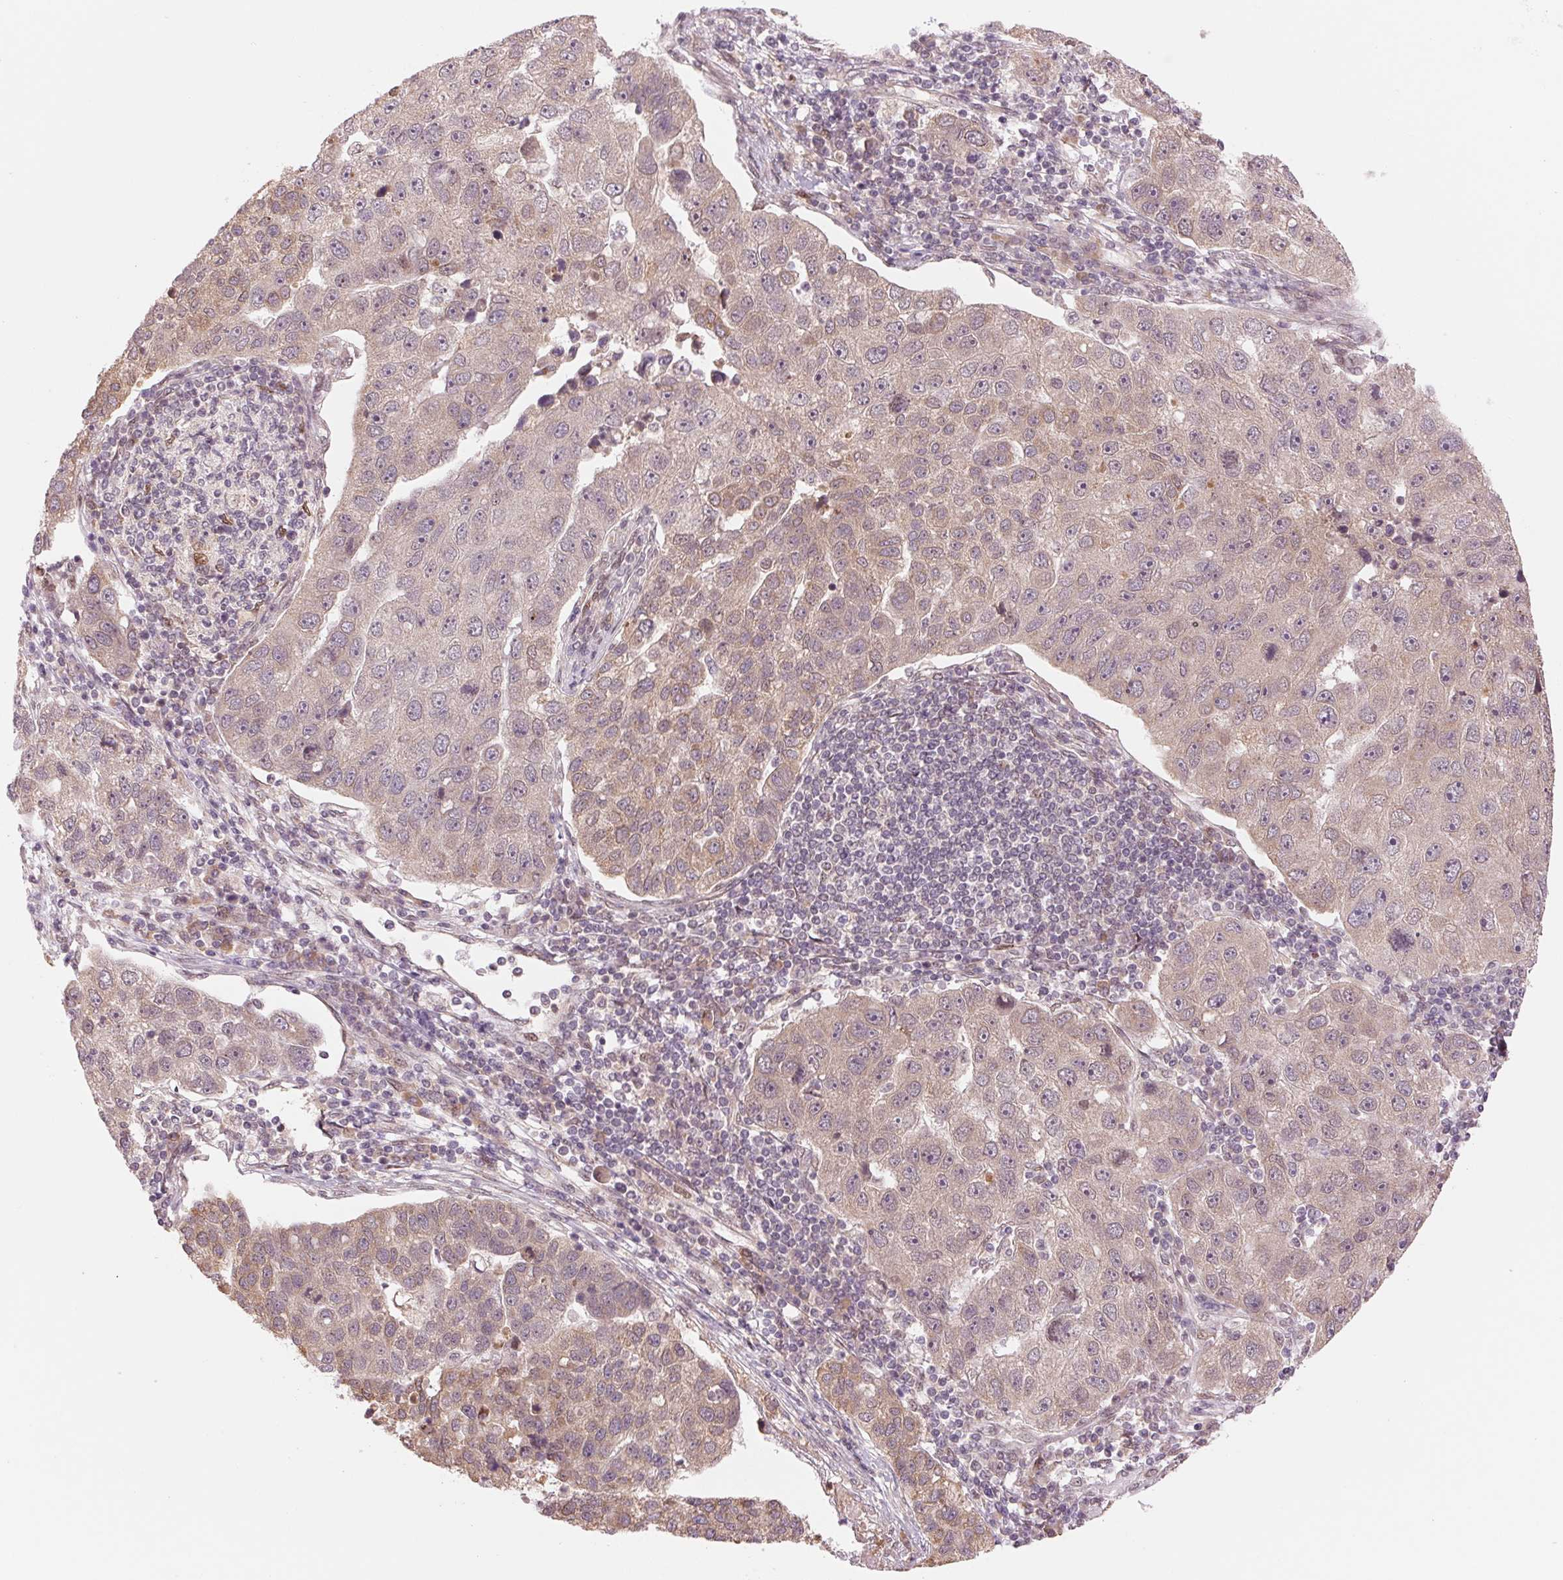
{"staining": {"intensity": "weak", "quantity": "25%-75%", "location": "cytoplasmic/membranous"}, "tissue": "pancreatic cancer", "cell_type": "Tumor cells", "image_type": "cancer", "snomed": [{"axis": "morphology", "description": "Adenocarcinoma, NOS"}, {"axis": "topography", "description": "Pancreas"}], "caption": "The histopathology image reveals a brown stain indicating the presence of a protein in the cytoplasmic/membranous of tumor cells in pancreatic cancer (adenocarcinoma).", "gene": "ERI3", "patient": {"sex": "female", "age": 61}}